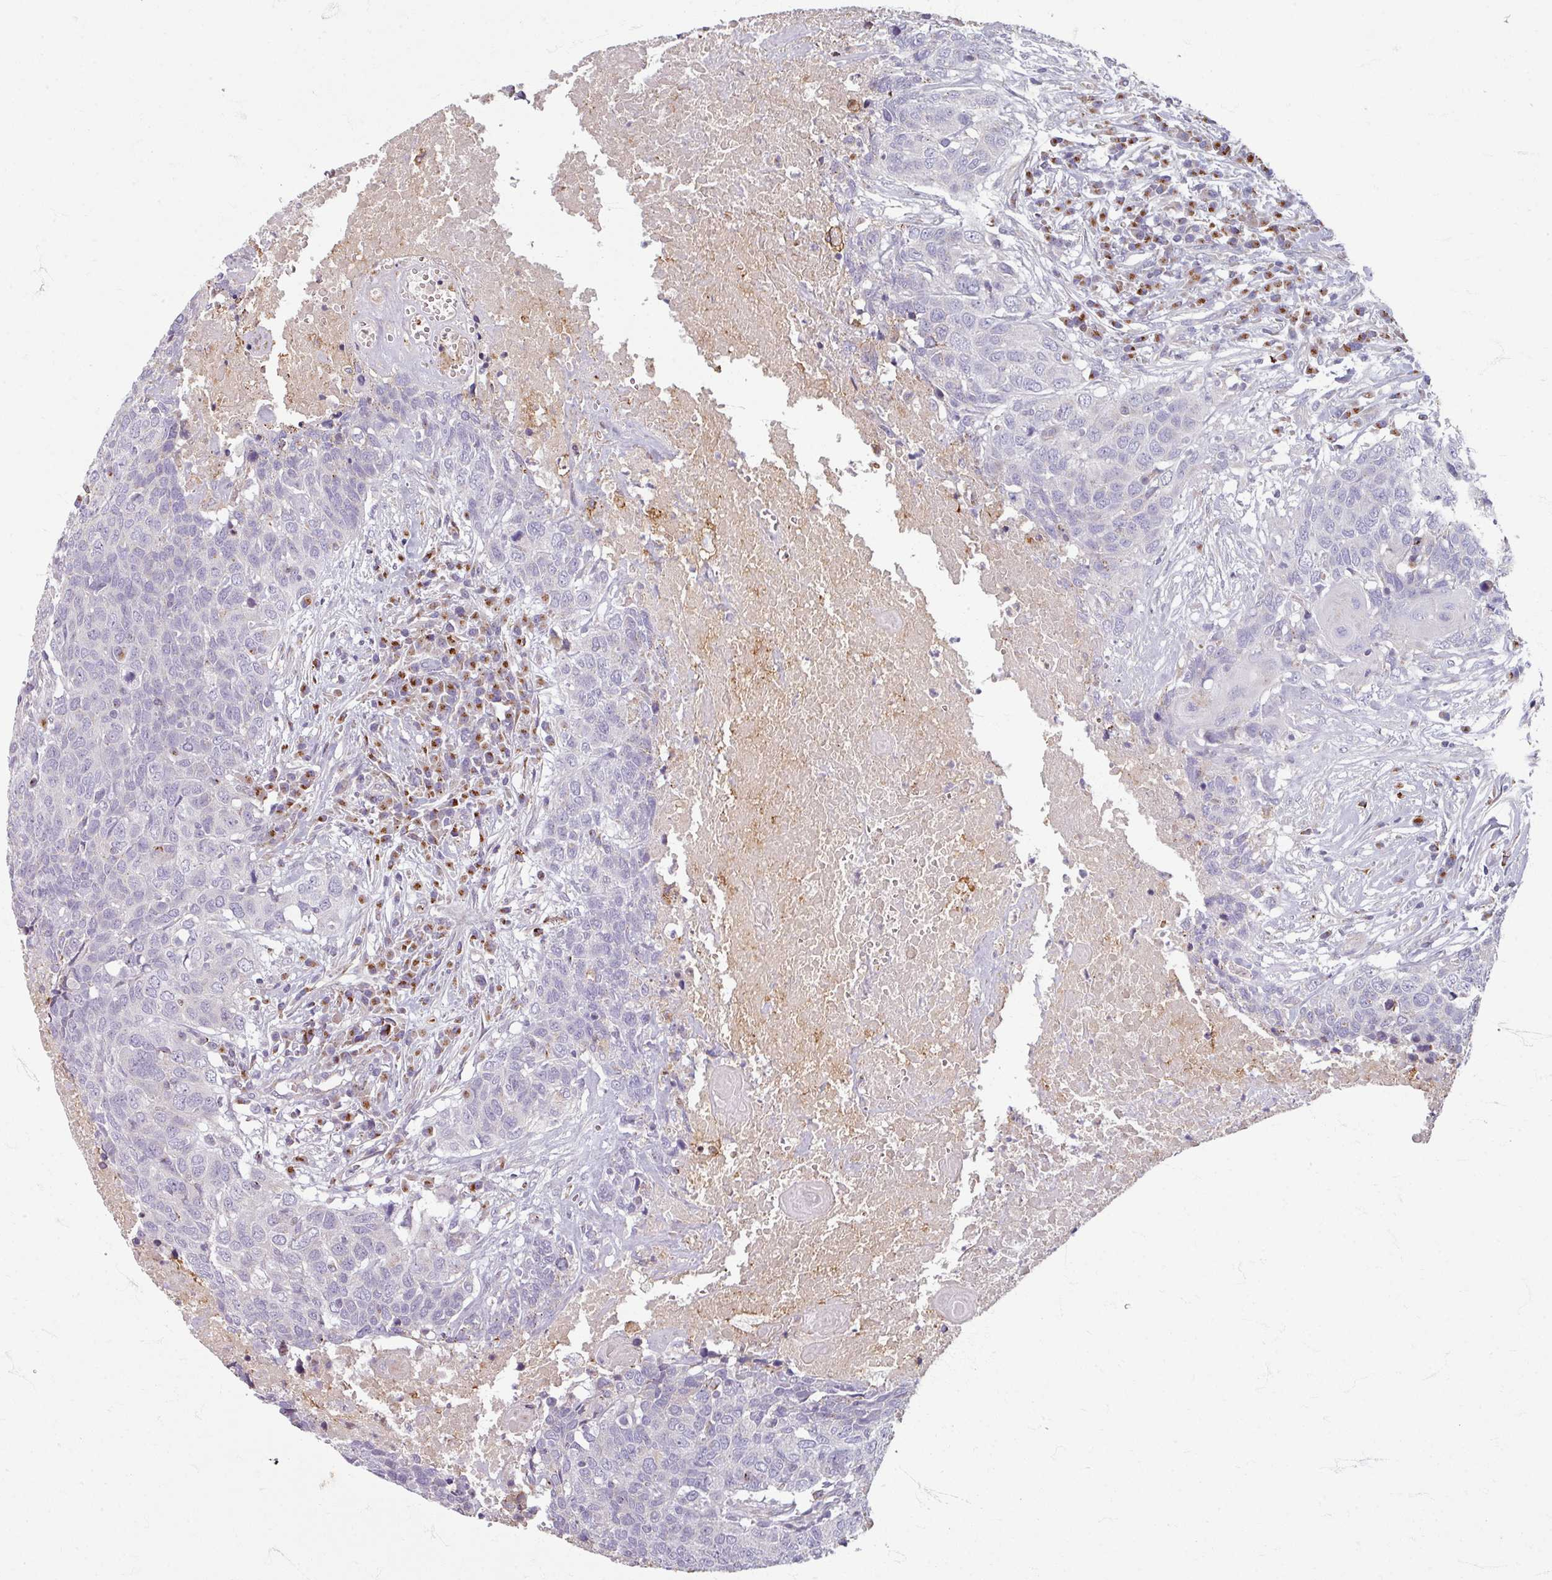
{"staining": {"intensity": "negative", "quantity": "none", "location": "none"}, "tissue": "head and neck cancer", "cell_type": "Tumor cells", "image_type": "cancer", "snomed": [{"axis": "morphology", "description": "Squamous cell carcinoma, NOS"}, {"axis": "topography", "description": "Head-Neck"}], "caption": "This photomicrograph is of head and neck cancer stained with IHC to label a protein in brown with the nuclei are counter-stained blue. There is no staining in tumor cells.", "gene": "GABARAPL1", "patient": {"sex": "male", "age": 66}}